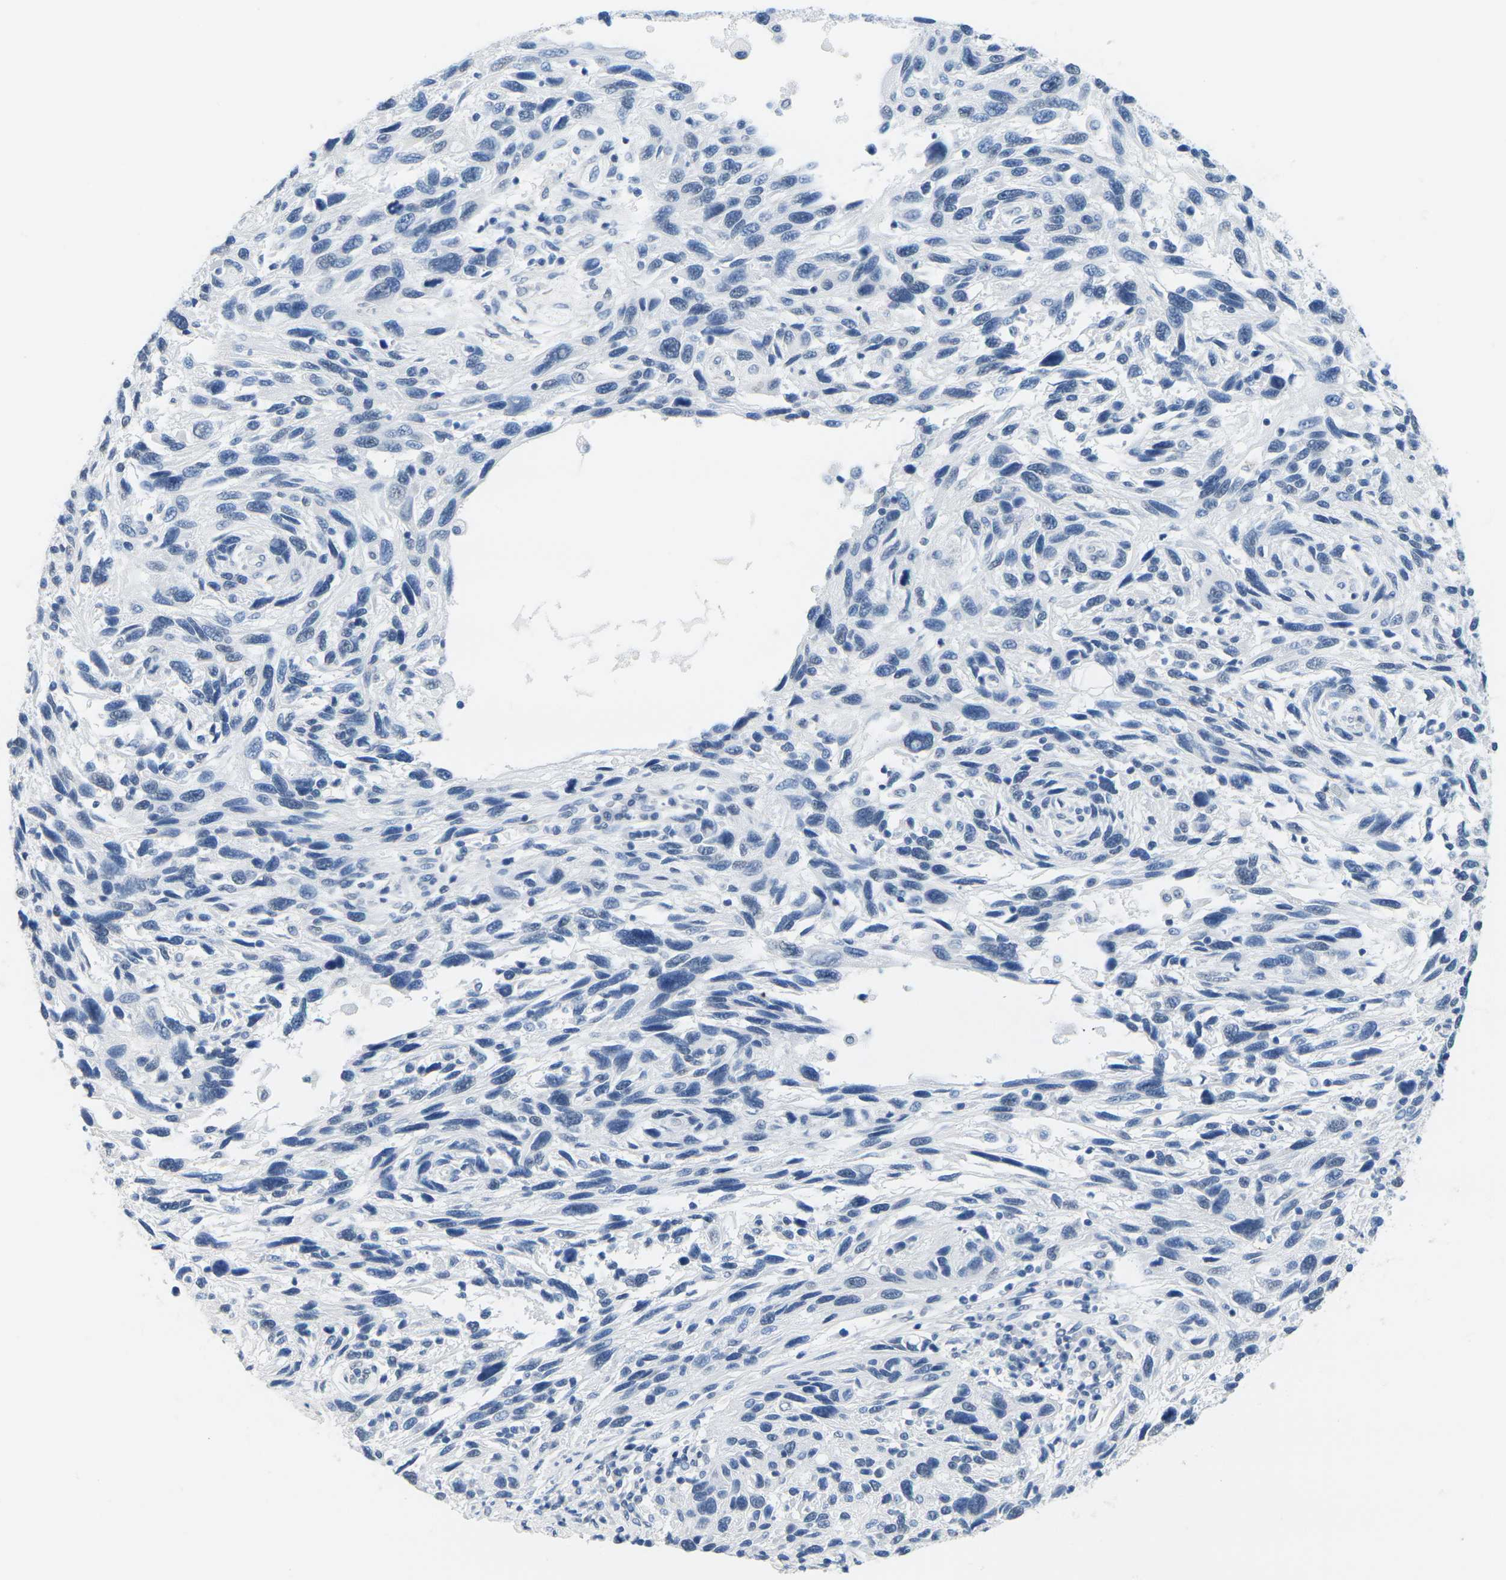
{"staining": {"intensity": "negative", "quantity": "none", "location": "none"}, "tissue": "melanoma", "cell_type": "Tumor cells", "image_type": "cancer", "snomed": [{"axis": "morphology", "description": "Malignant melanoma, NOS"}, {"axis": "topography", "description": "Skin"}], "caption": "Immunohistochemistry (IHC) histopathology image of neoplastic tissue: human melanoma stained with DAB (3,3'-diaminobenzidine) demonstrates no significant protein expression in tumor cells.", "gene": "CTAG1A", "patient": {"sex": "male", "age": 53}}